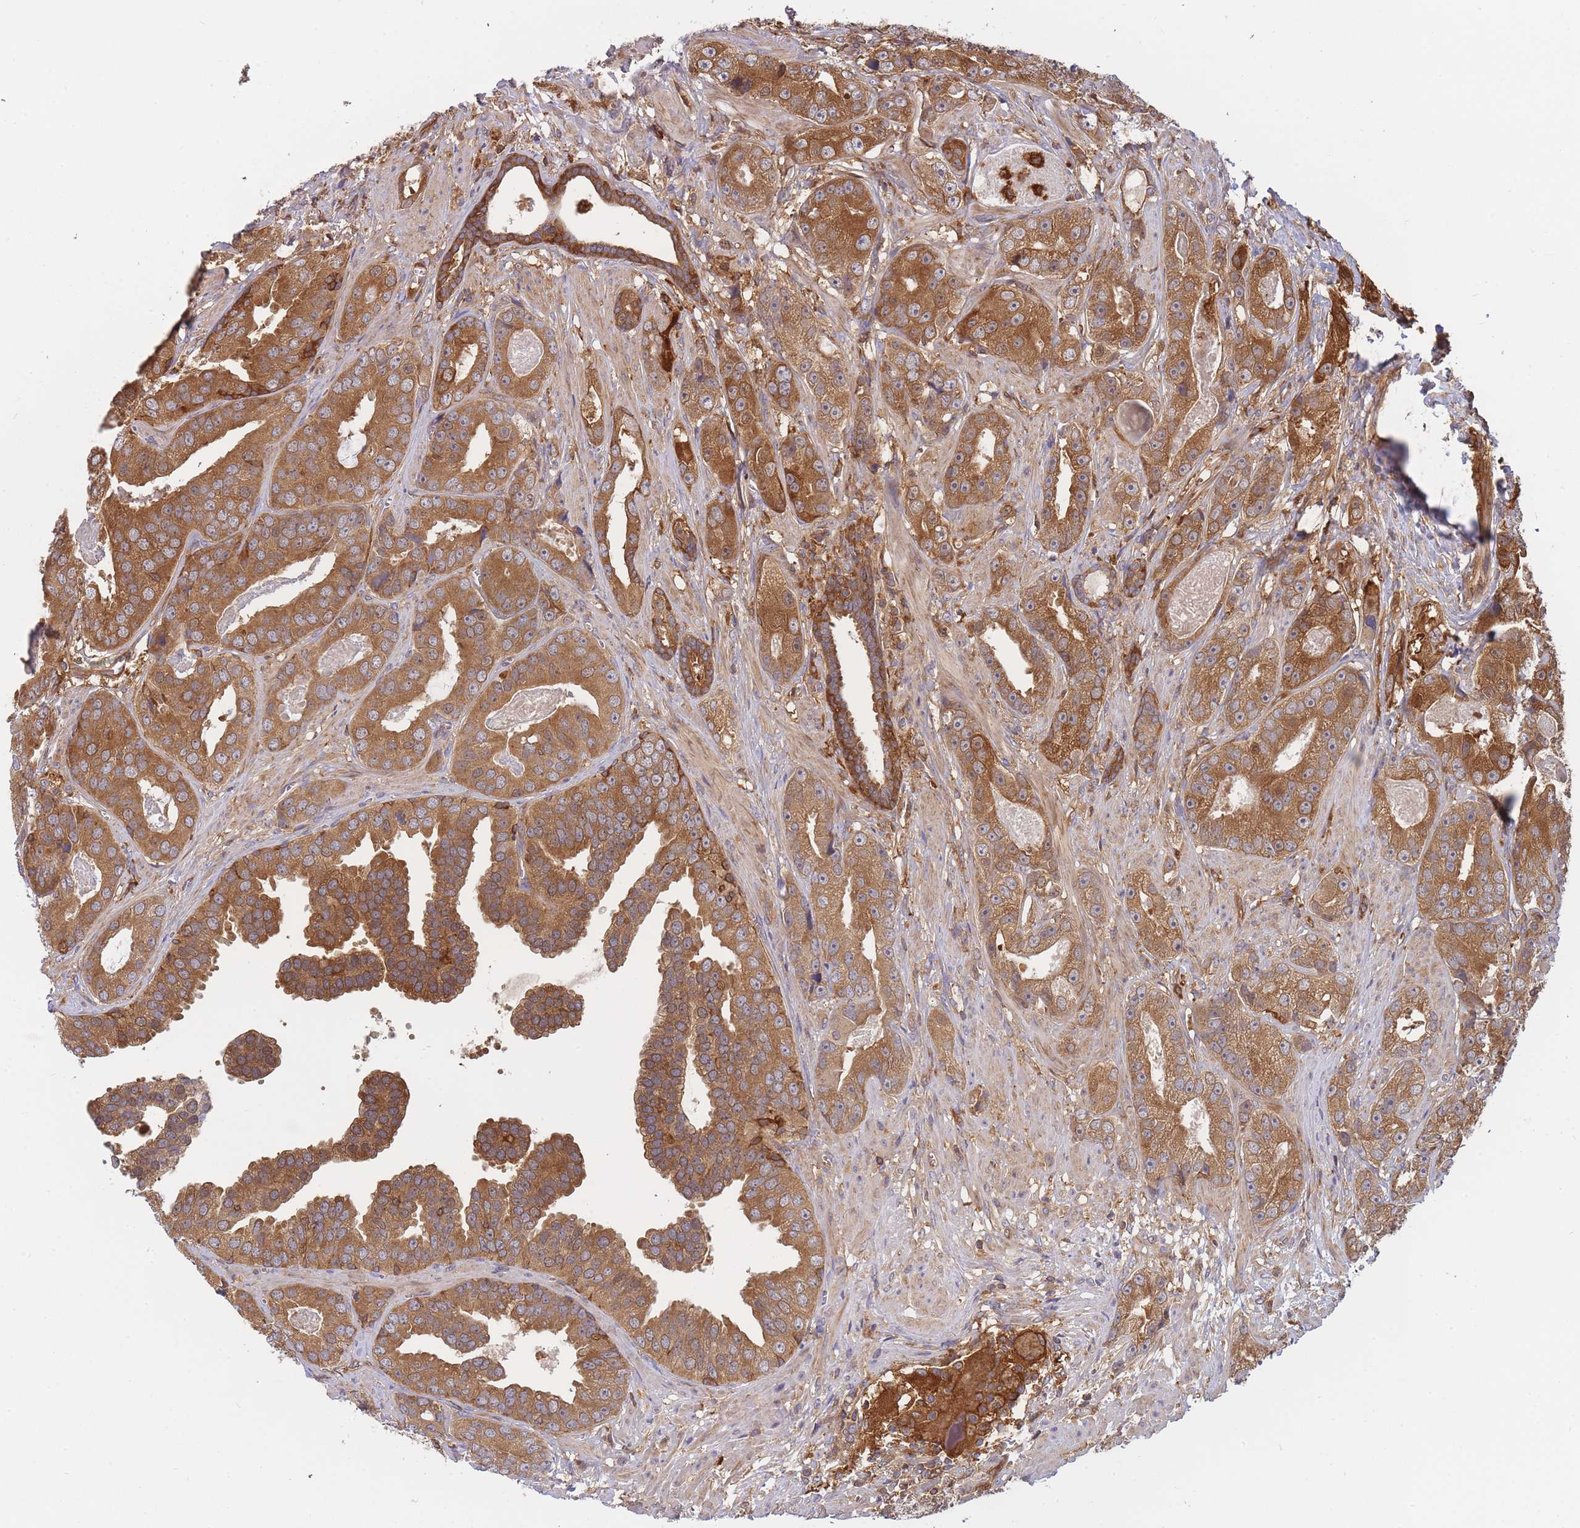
{"staining": {"intensity": "moderate", "quantity": ">75%", "location": "cytoplasmic/membranous"}, "tissue": "prostate cancer", "cell_type": "Tumor cells", "image_type": "cancer", "snomed": [{"axis": "morphology", "description": "Adenocarcinoma, High grade"}, {"axis": "topography", "description": "Prostate"}], "caption": "Protein expression by IHC shows moderate cytoplasmic/membranous expression in about >75% of tumor cells in prostate cancer (adenocarcinoma (high-grade)).", "gene": "SLC4A9", "patient": {"sex": "male", "age": 71}}